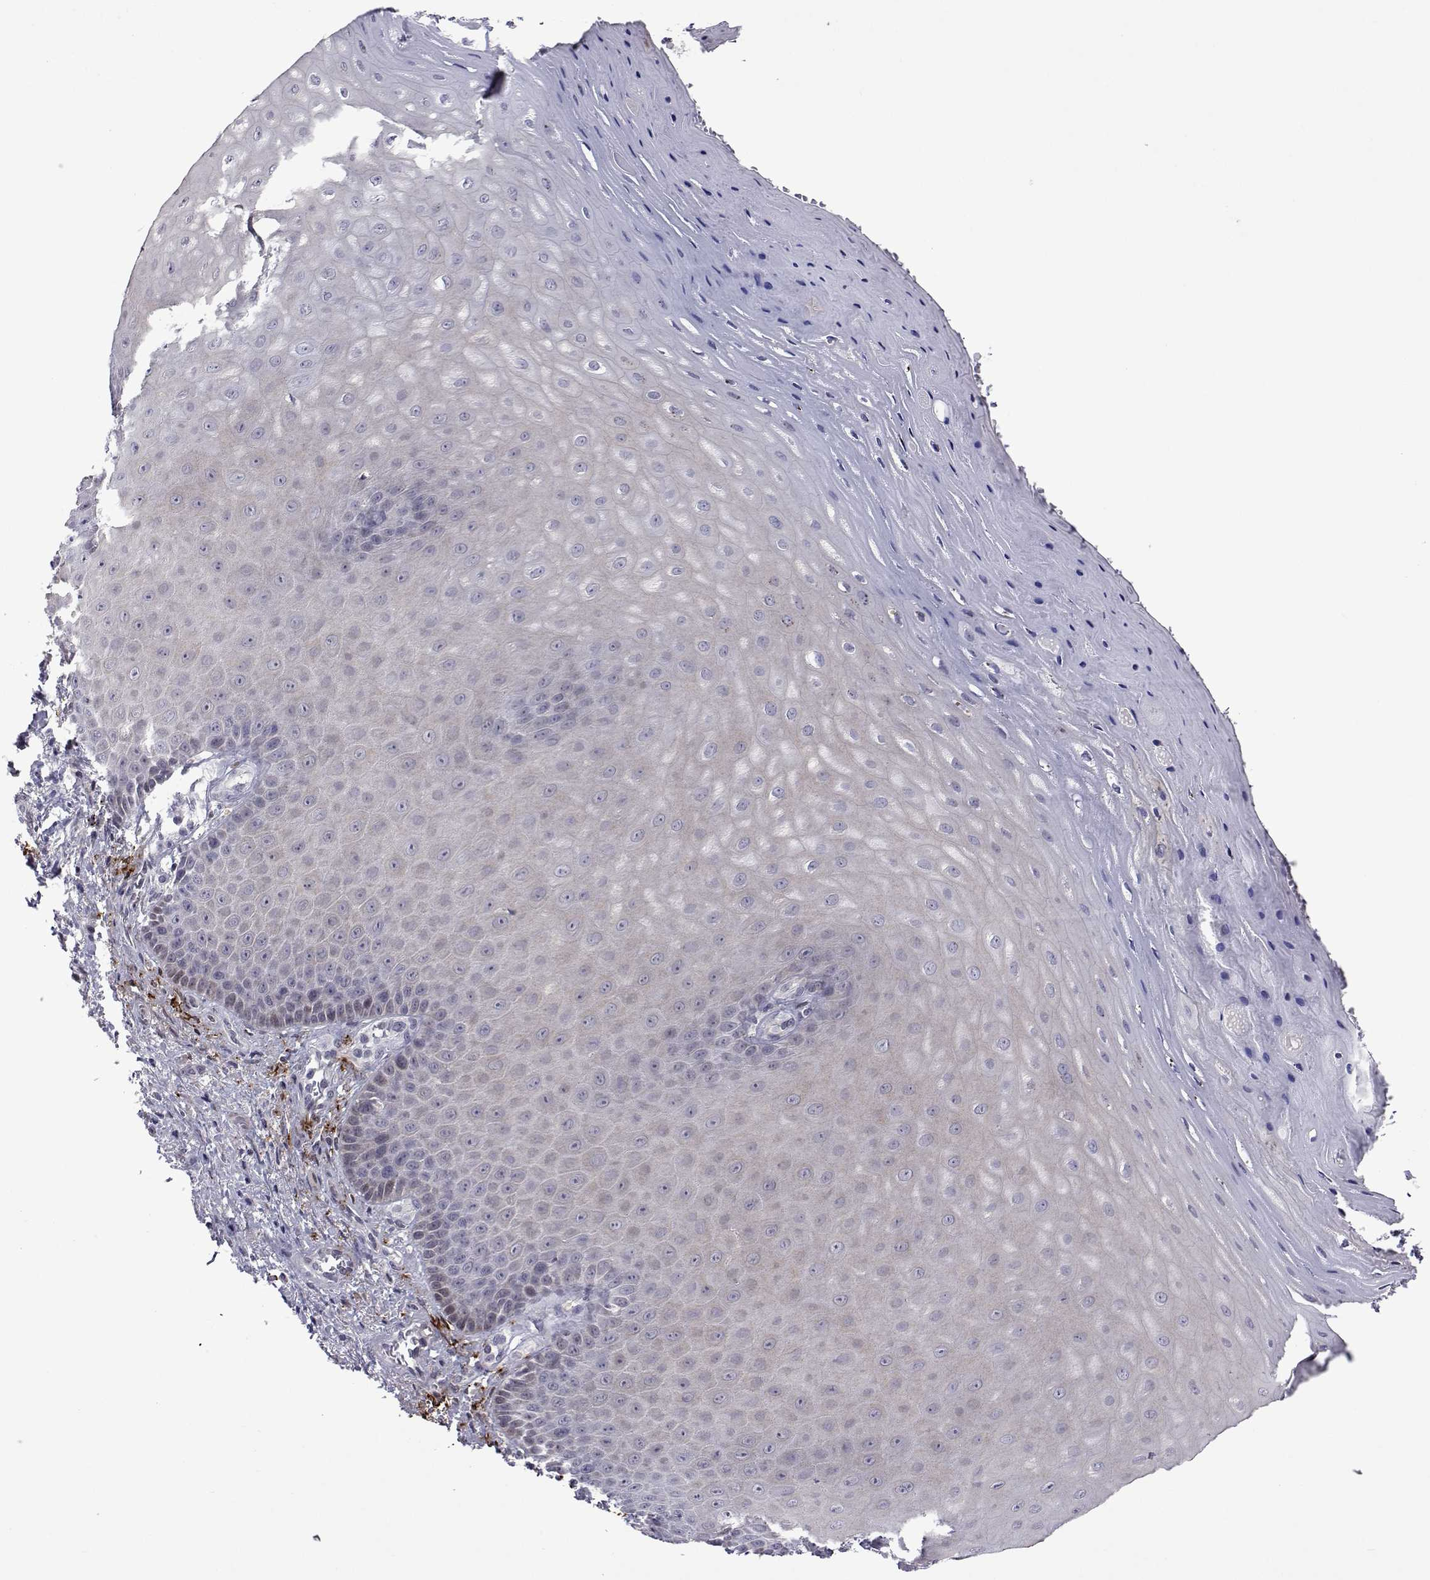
{"staining": {"intensity": "weak", "quantity": "<25%", "location": "nuclear"}, "tissue": "vagina", "cell_type": "Squamous epithelial cells", "image_type": "normal", "snomed": [{"axis": "morphology", "description": "Normal tissue, NOS"}, {"axis": "topography", "description": "Vagina"}], "caption": "Histopathology image shows no significant protein staining in squamous epithelial cells of benign vagina. (DAB immunohistochemistry (IHC) with hematoxylin counter stain).", "gene": "EFCAB3", "patient": {"sex": "female", "age": 83}}